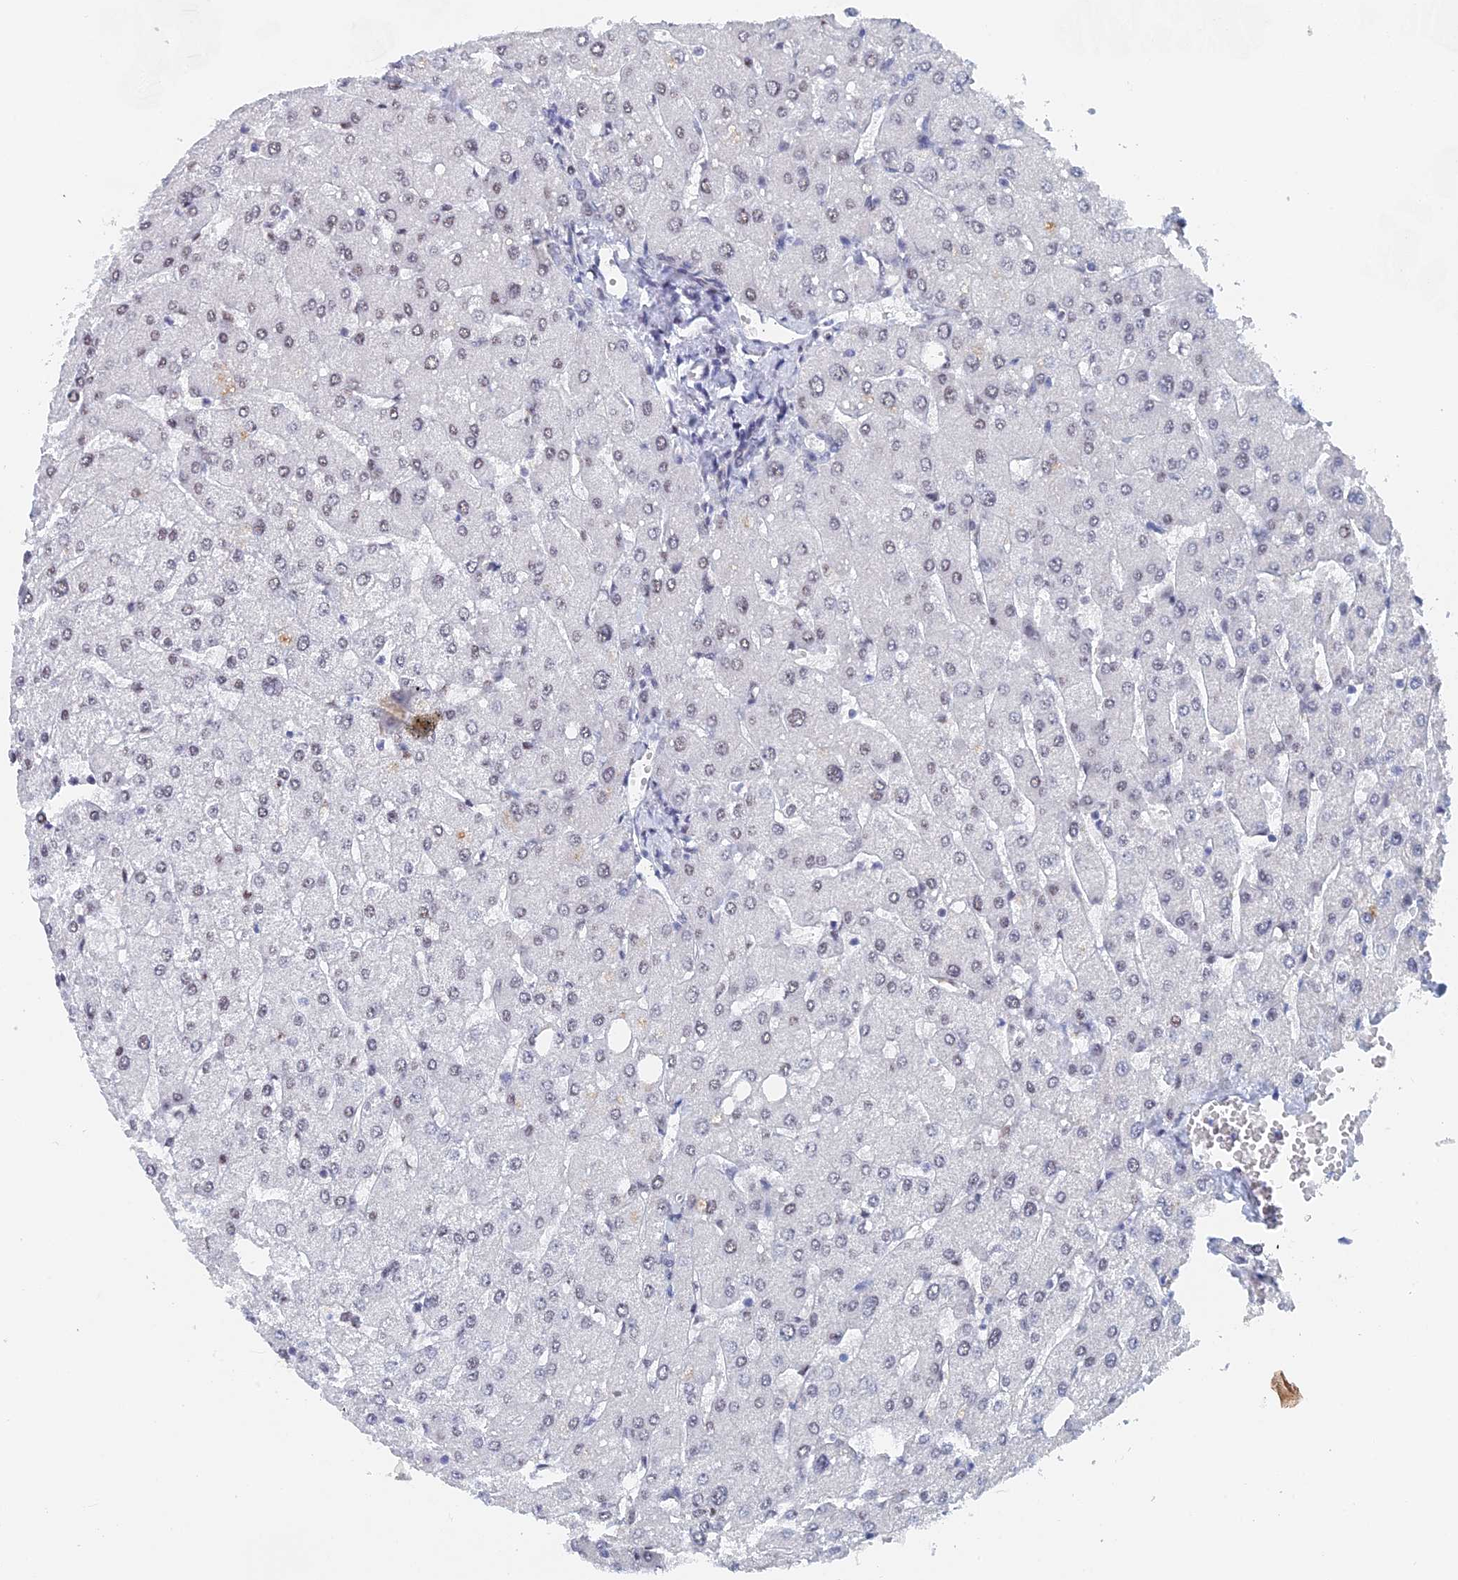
{"staining": {"intensity": "negative", "quantity": "none", "location": "none"}, "tissue": "liver", "cell_type": "Cholangiocytes", "image_type": "normal", "snomed": [{"axis": "morphology", "description": "Normal tissue, NOS"}, {"axis": "topography", "description": "Liver"}], "caption": "IHC histopathology image of unremarkable liver: human liver stained with DAB displays no significant protein positivity in cholangiocytes. The staining was performed using DAB to visualize the protein expression in brown, while the nuclei were stained in blue with hematoxylin (Magnification: 20x).", "gene": "GMNC", "patient": {"sex": "male", "age": 55}}